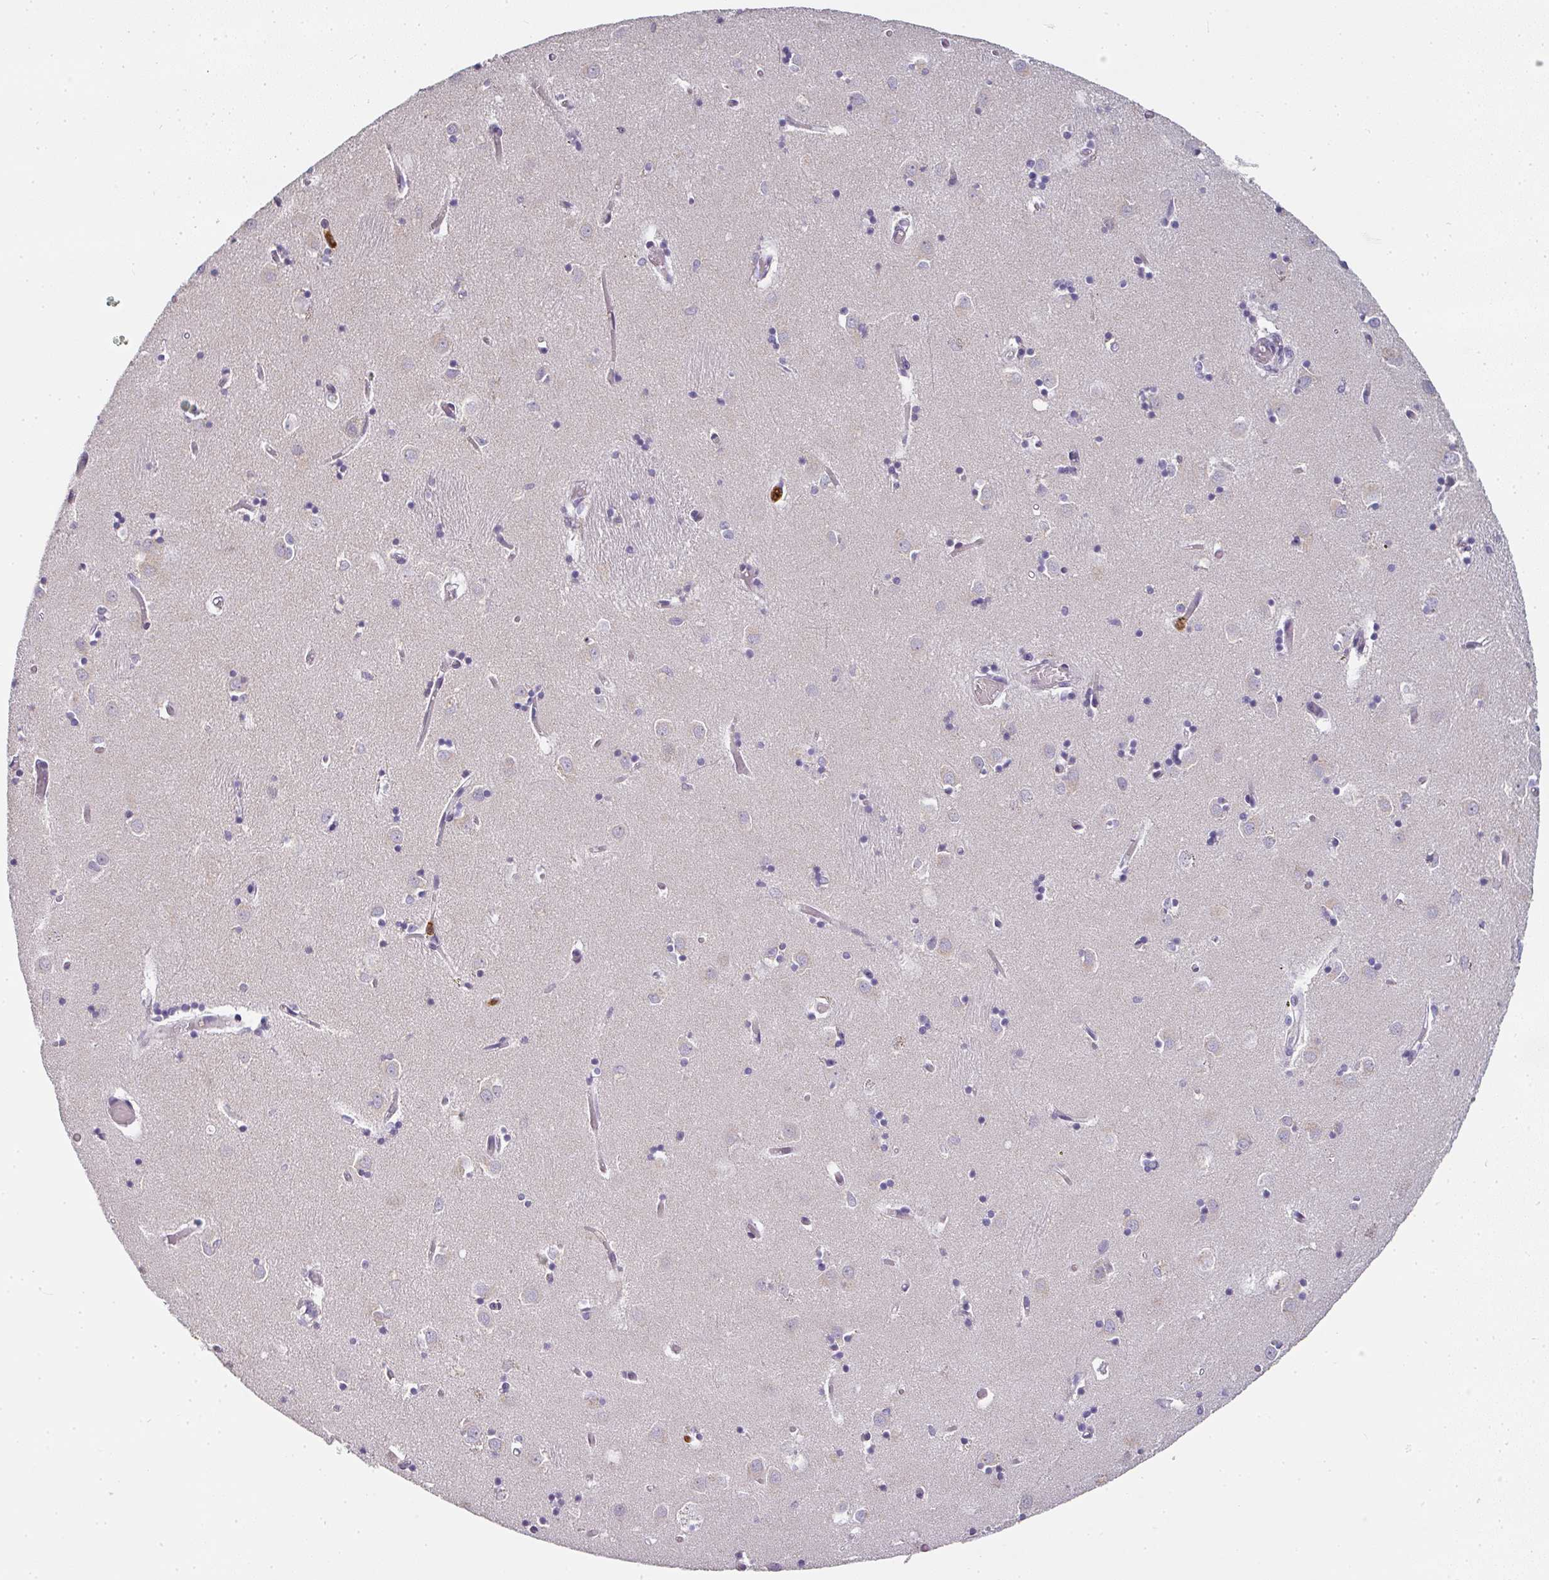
{"staining": {"intensity": "negative", "quantity": "none", "location": "none"}, "tissue": "caudate", "cell_type": "Glial cells", "image_type": "normal", "snomed": [{"axis": "morphology", "description": "Normal tissue, NOS"}, {"axis": "topography", "description": "Lateral ventricle wall"}], "caption": "High power microscopy image of an immunohistochemistry histopathology image of unremarkable caudate, revealing no significant staining in glial cells. The staining was performed using DAB to visualize the protein expression in brown, while the nuclei were stained in blue with hematoxylin (Magnification: 20x).", "gene": "CAMP", "patient": {"sex": "male", "age": 70}}